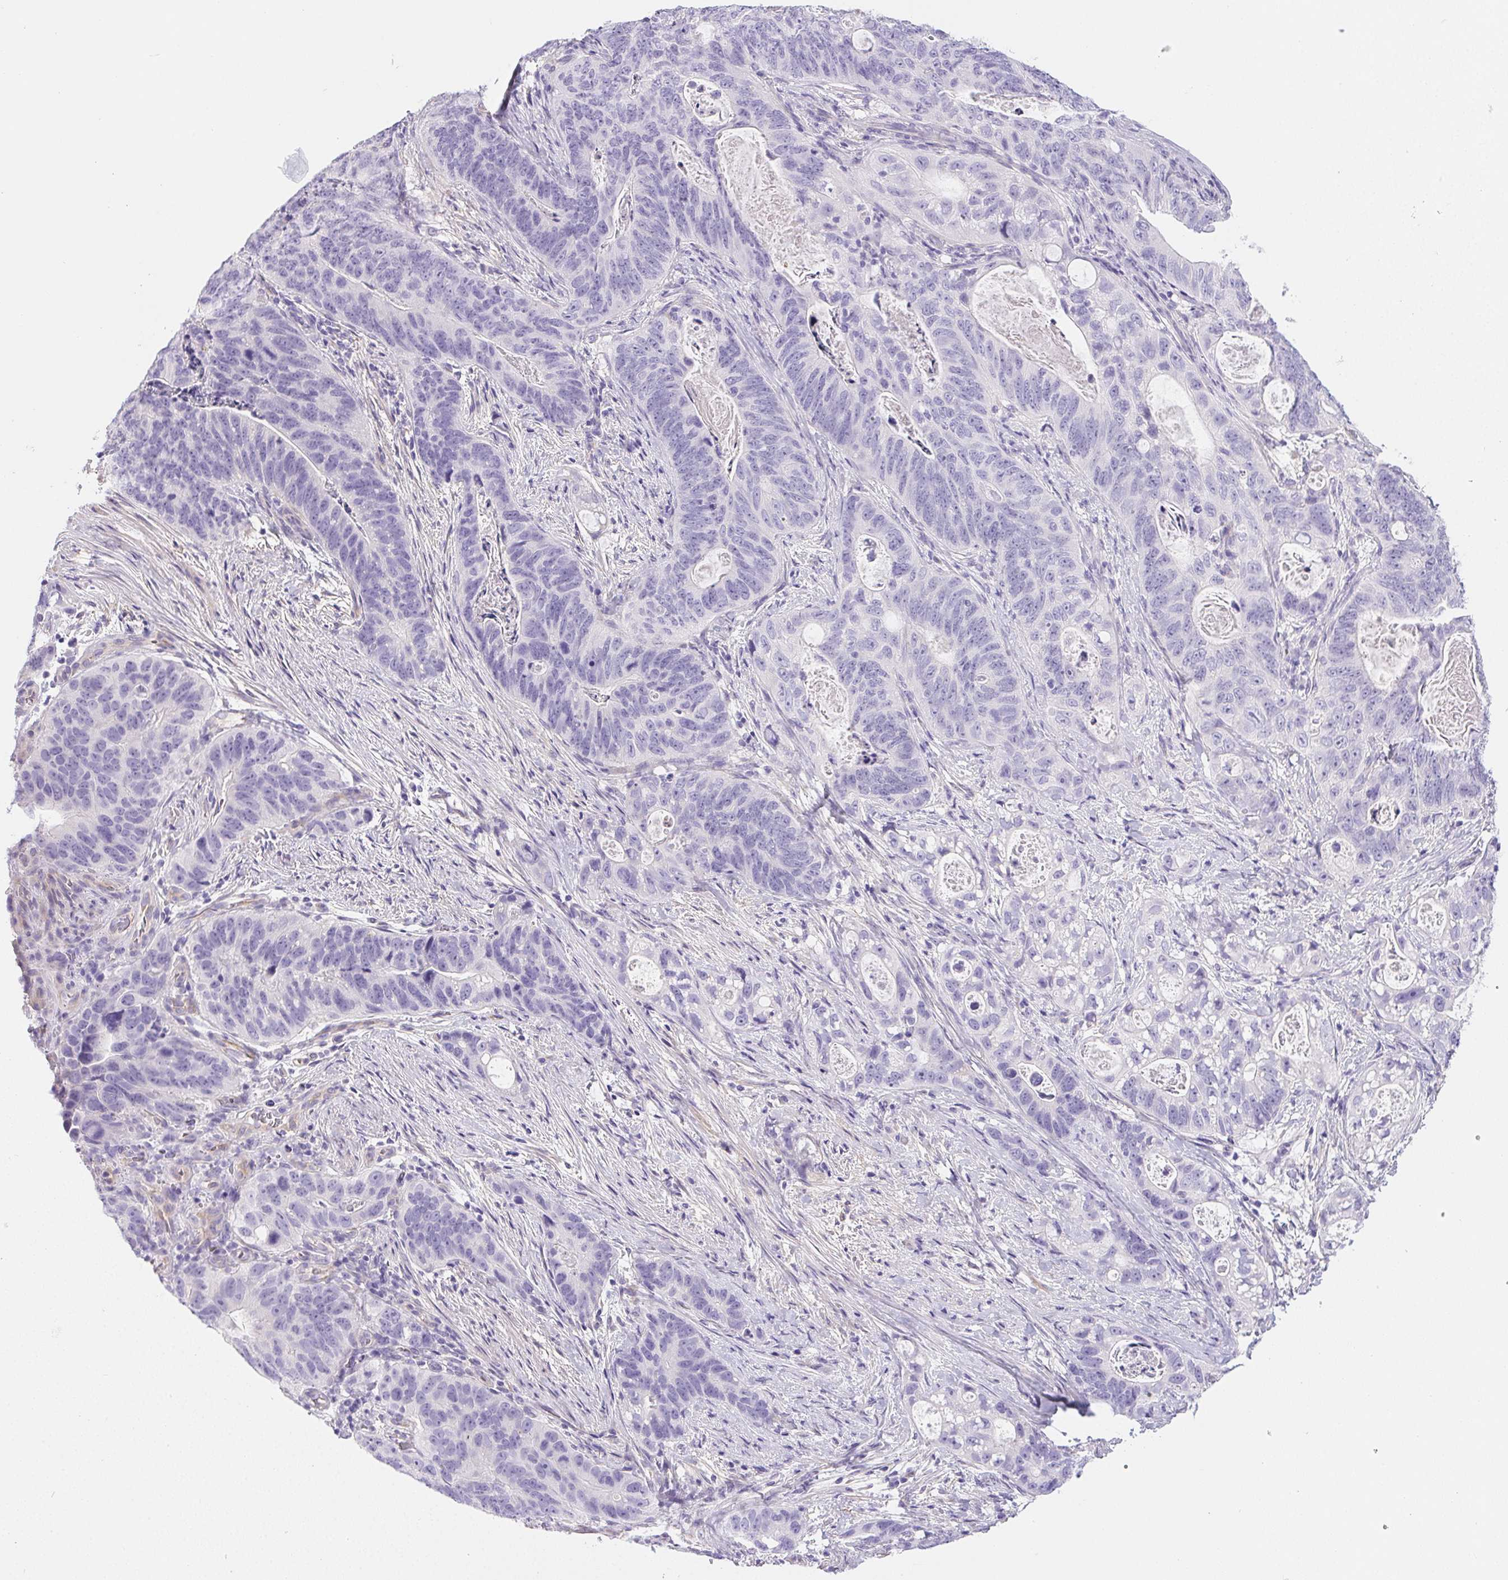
{"staining": {"intensity": "negative", "quantity": "none", "location": "none"}, "tissue": "stomach cancer", "cell_type": "Tumor cells", "image_type": "cancer", "snomed": [{"axis": "morphology", "description": "Normal tissue, NOS"}, {"axis": "morphology", "description": "Adenocarcinoma, NOS"}, {"axis": "topography", "description": "Stomach"}], "caption": "The IHC image has no significant staining in tumor cells of stomach cancer (adenocarcinoma) tissue.", "gene": "PNLIP", "patient": {"sex": "female", "age": 89}}